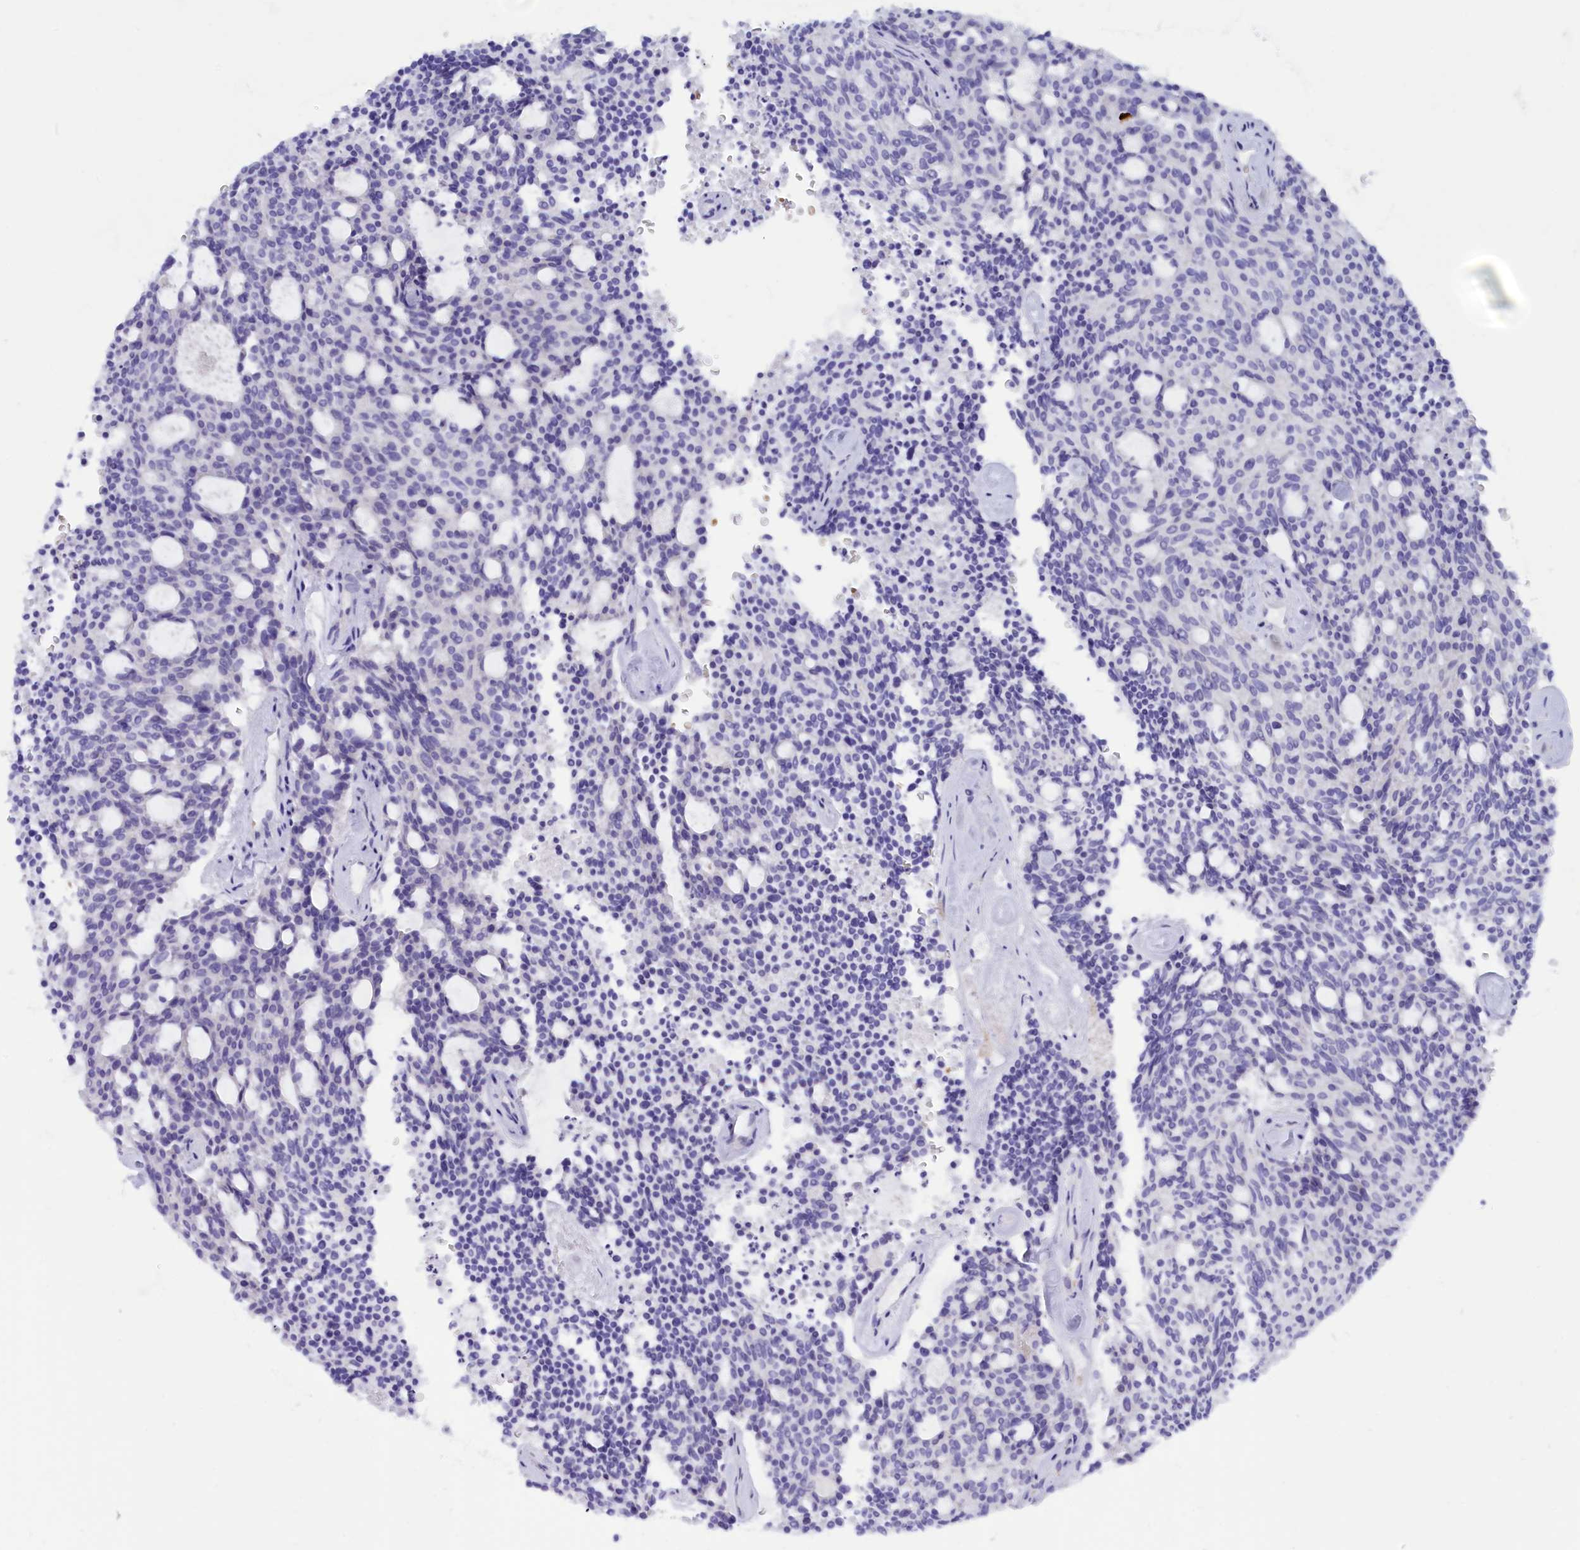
{"staining": {"intensity": "negative", "quantity": "none", "location": "none"}, "tissue": "carcinoid", "cell_type": "Tumor cells", "image_type": "cancer", "snomed": [{"axis": "morphology", "description": "Carcinoid, malignant, NOS"}, {"axis": "topography", "description": "Pancreas"}], "caption": "High power microscopy image of an immunohistochemistry (IHC) image of carcinoid, revealing no significant expression in tumor cells.", "gene": "GLYATL1", "patient": {"sex": "female", "age": 54}}